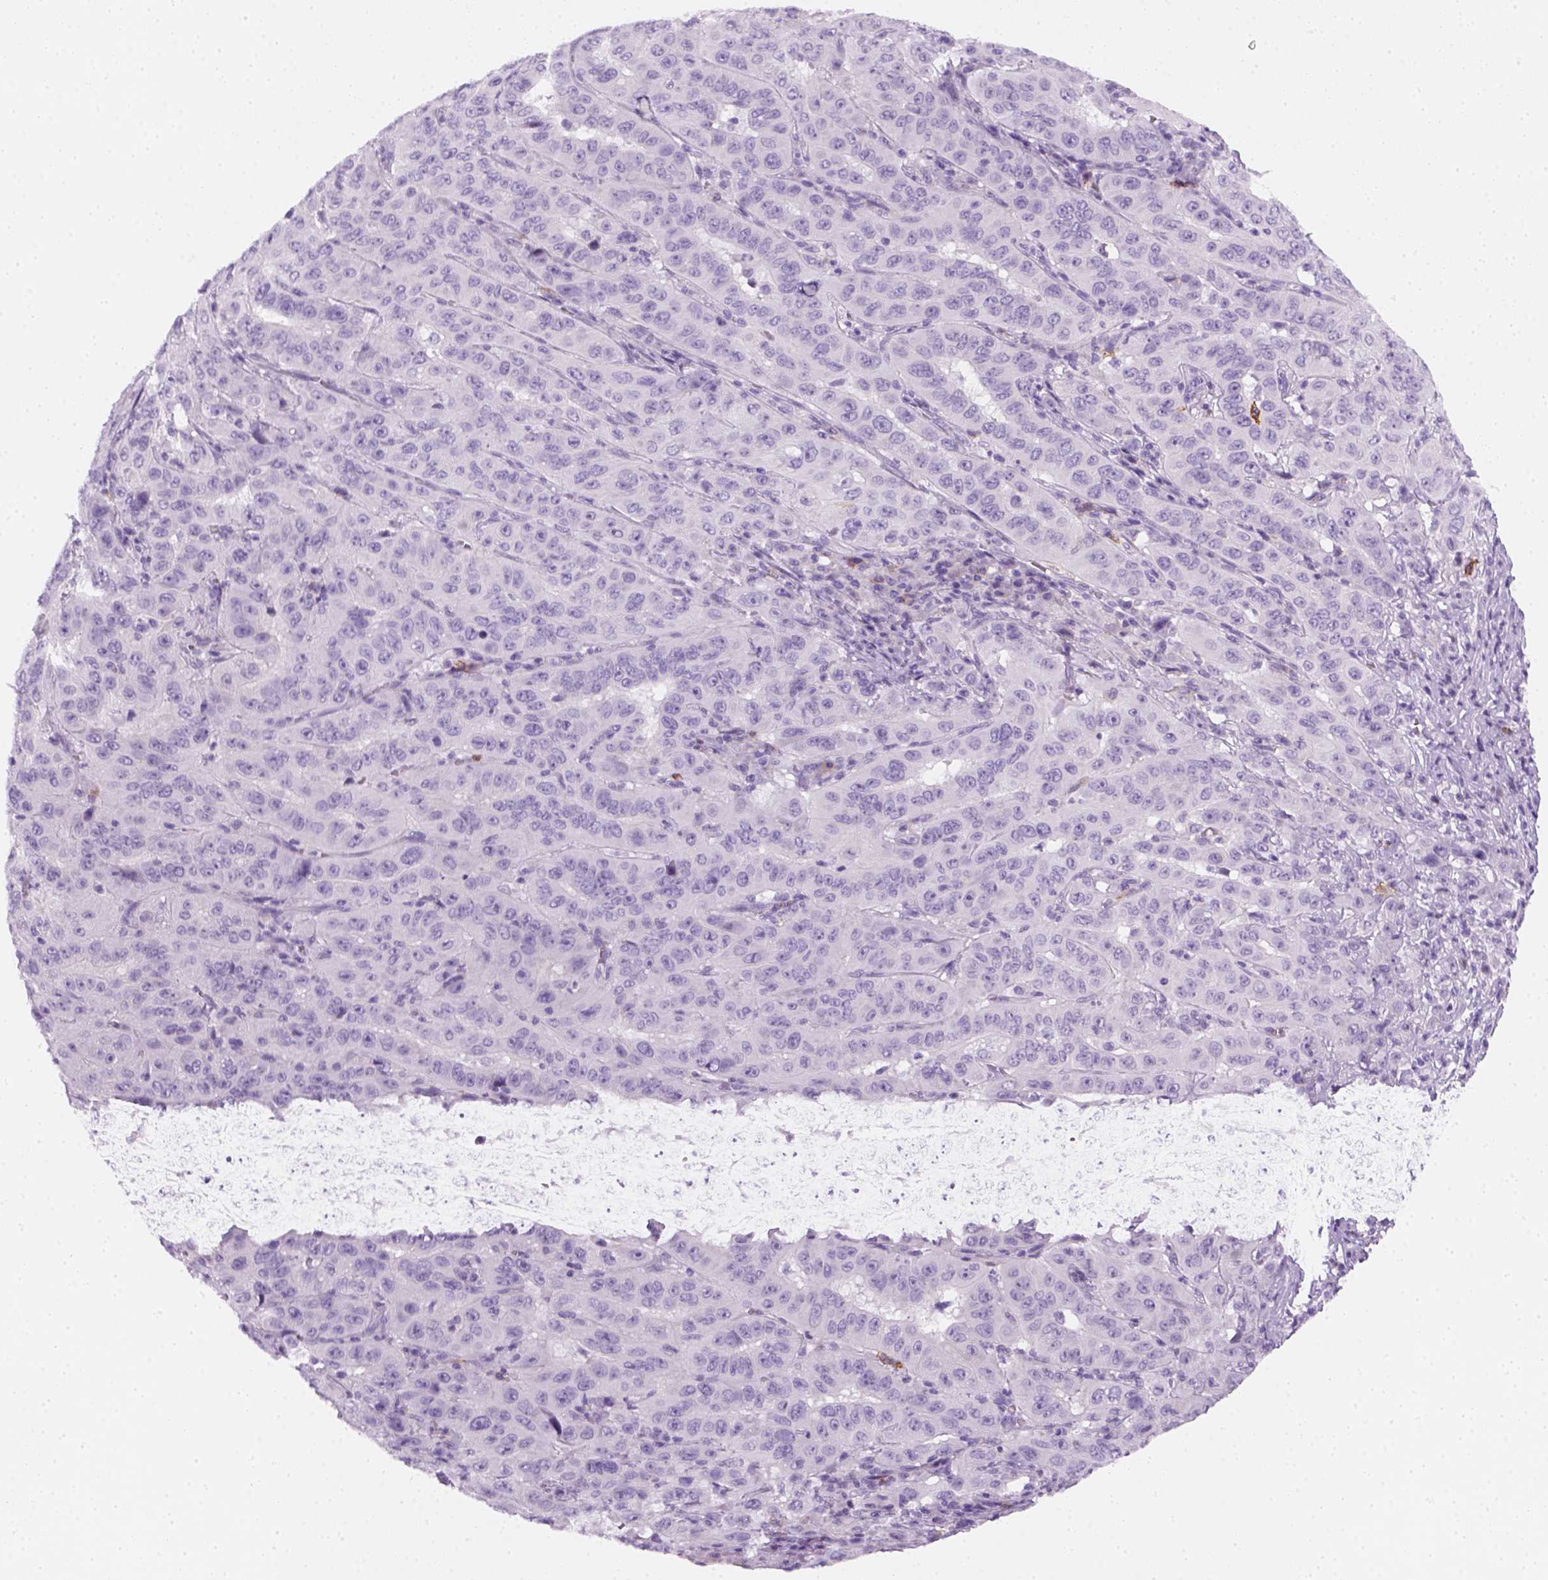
{"staining": {"intensity": "negative", "quantity": "none", "location": "none"}, "tissue": "pancreatic cancer", "cell_type": "Tumor cells", "image_type": "cancer", "snomed": [{"axis": "morphology", "description": "Adenocarcinoma, NOS"}, {"axis": "topography", "description": "Pancreas"}], "caption": "Immunohistochemistry (IHC) of pancreatic cancer (adenocarcinoma) exhibits no expression in tumor cells.", "gene": "AQP3", "patient": {"sex": "male", "age": 63}}